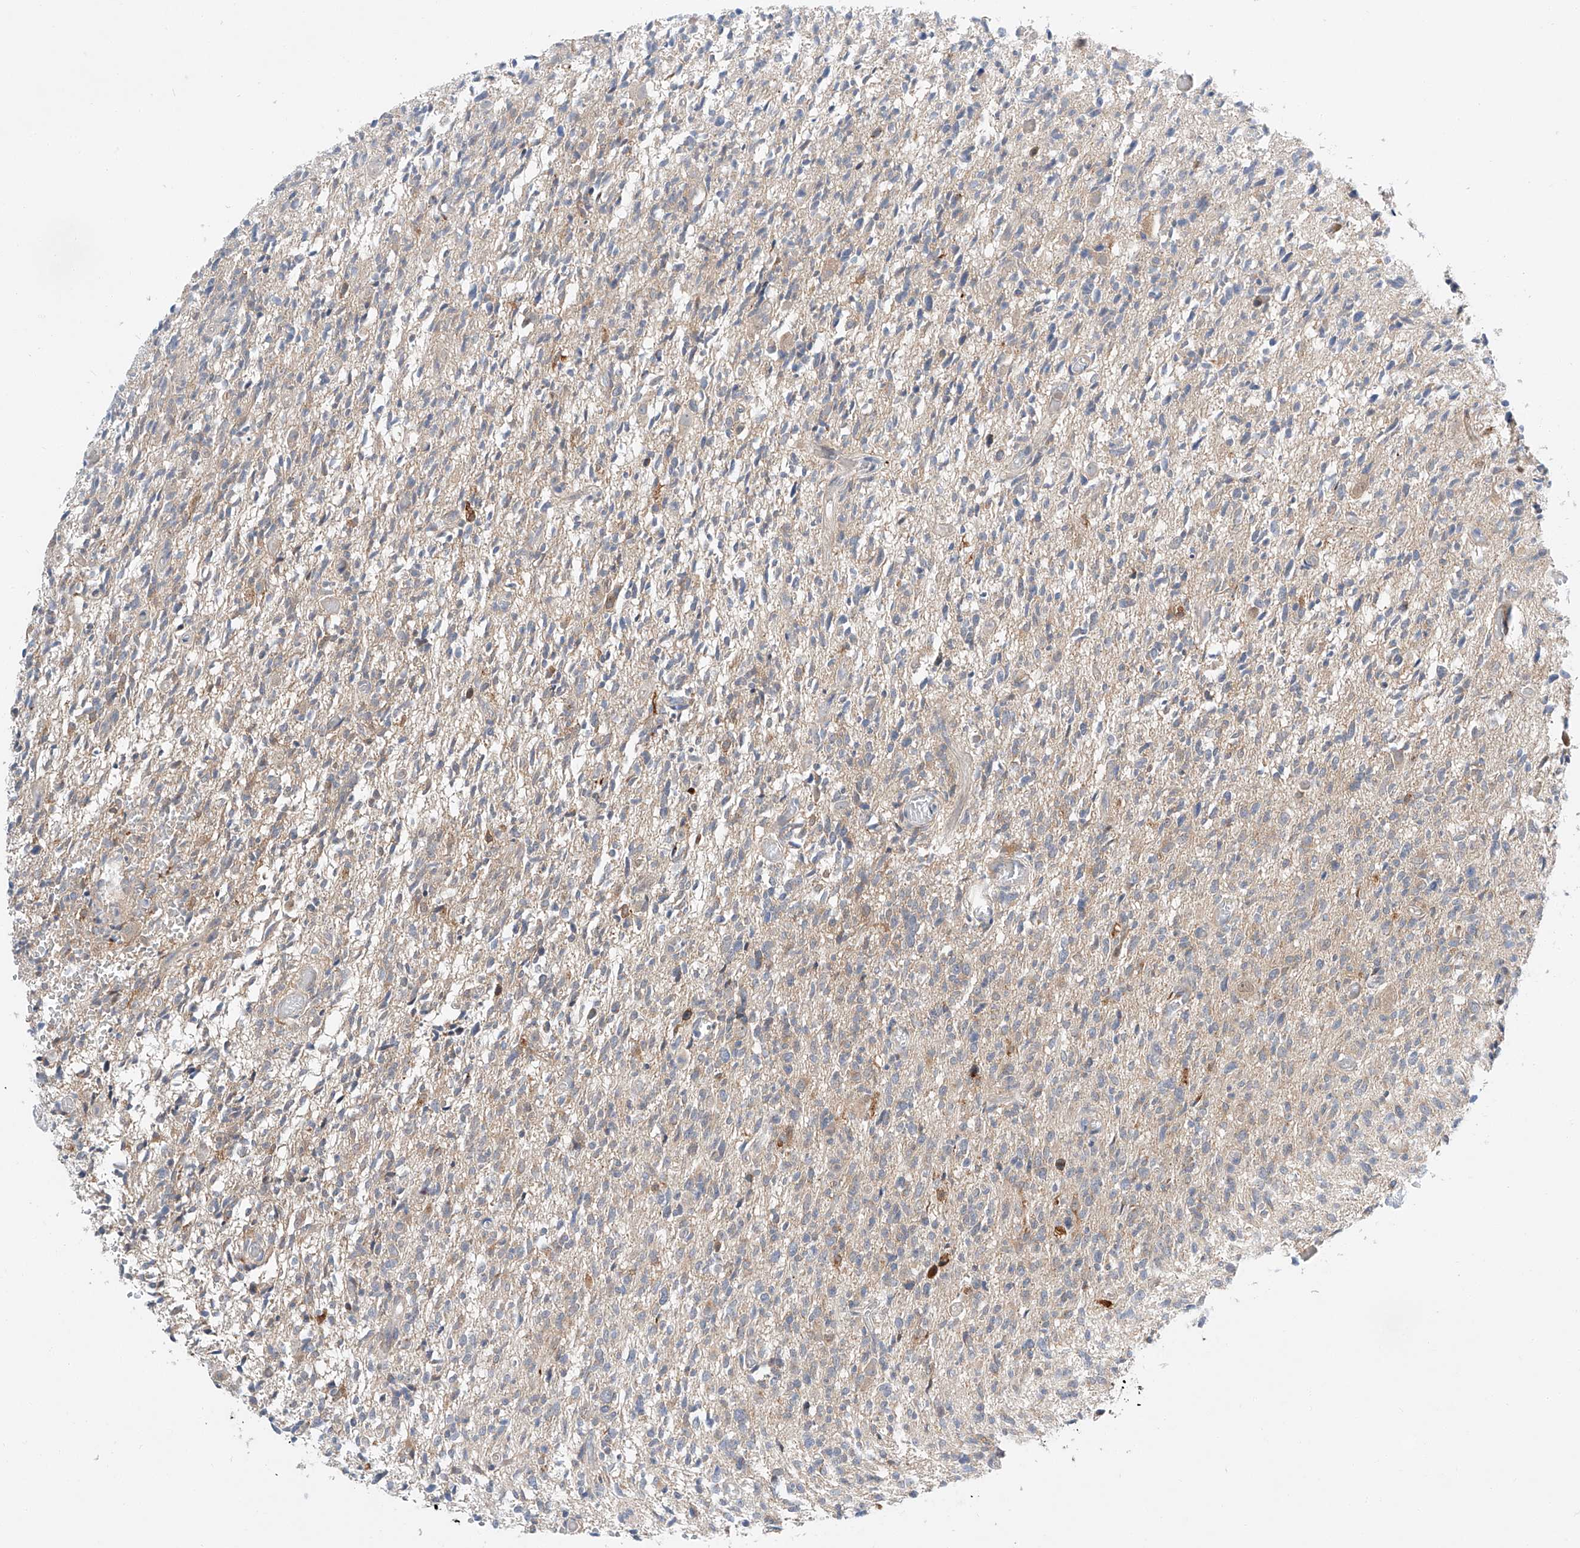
{"staining": {"intensity": "negative", "quantity": "none", "location": "none"}, "tissue": "glioma", "cell_type": "Tumor cells", "image_type": "cancer", "snomed": [{"axis": "morphology", "description": "Glioma, malignant, High grade"}, {"axis": "topography", "description": "Brain"}], "caption": "Immunohistochemistry (IHC) of human glioma shows no expression in tumor cells. (DAB immunohistochemistry (IHC) with hematoxylin counter stain).", "gene": "CLDND1", "patient": {"sex": "female", "age": 57}}